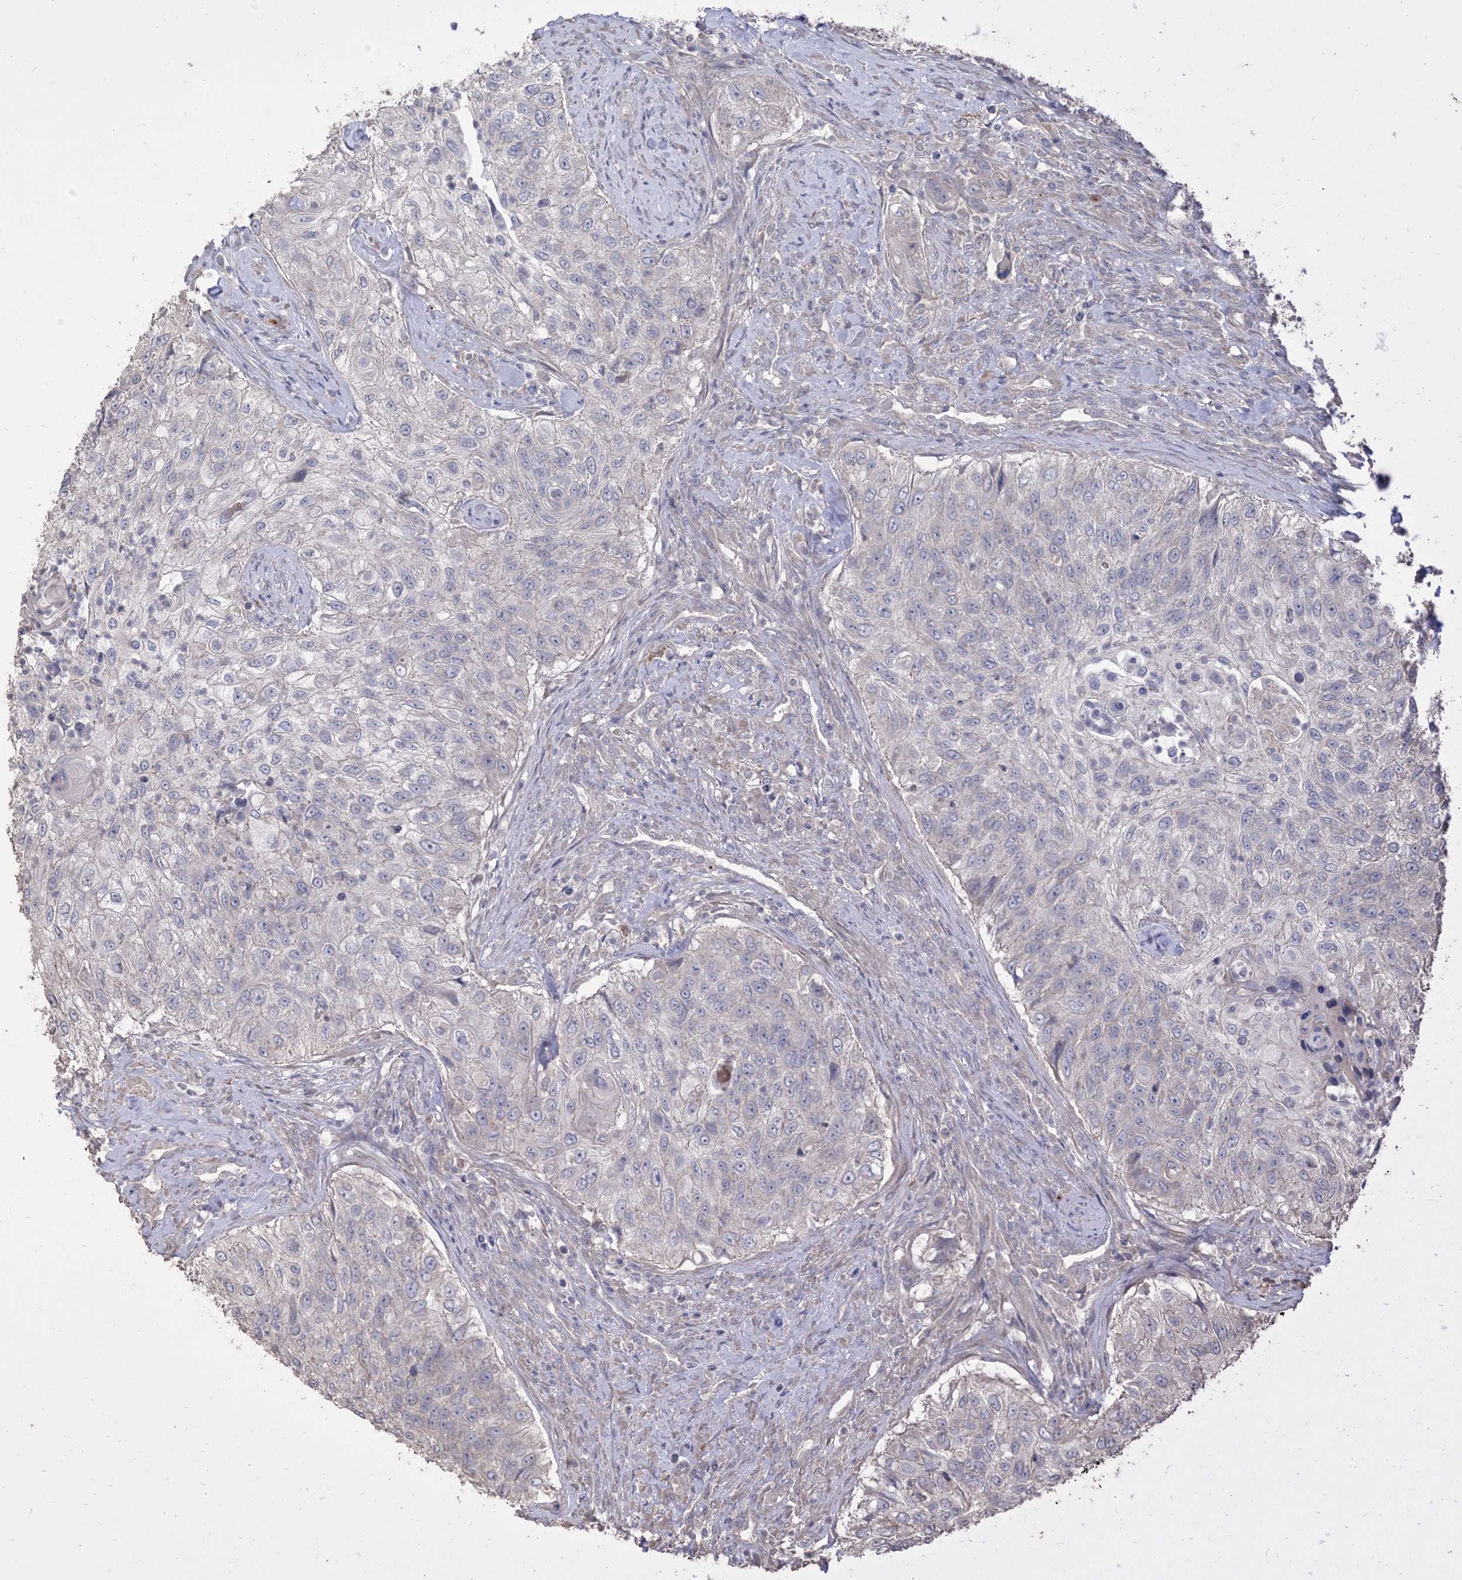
{"staining": {"intensity": "negative", "quantity": "none", "location": "none"}, "tissue": "urothelial cancer", "cell_type": "Tumor cells", "image_type": "cancer", "snomed": [{"axis": "morphology", "description": "Urothelial carcinoma, High grade"}, {"axis": "topography", "description": "Urinary bladder"}], "caption": "A photomicrograph of human urothelial carcinoma (high-grade) is negative for staining in tumor cells.", "gene": "RNF175", "patient": {"sex": "female", "age": 60}}